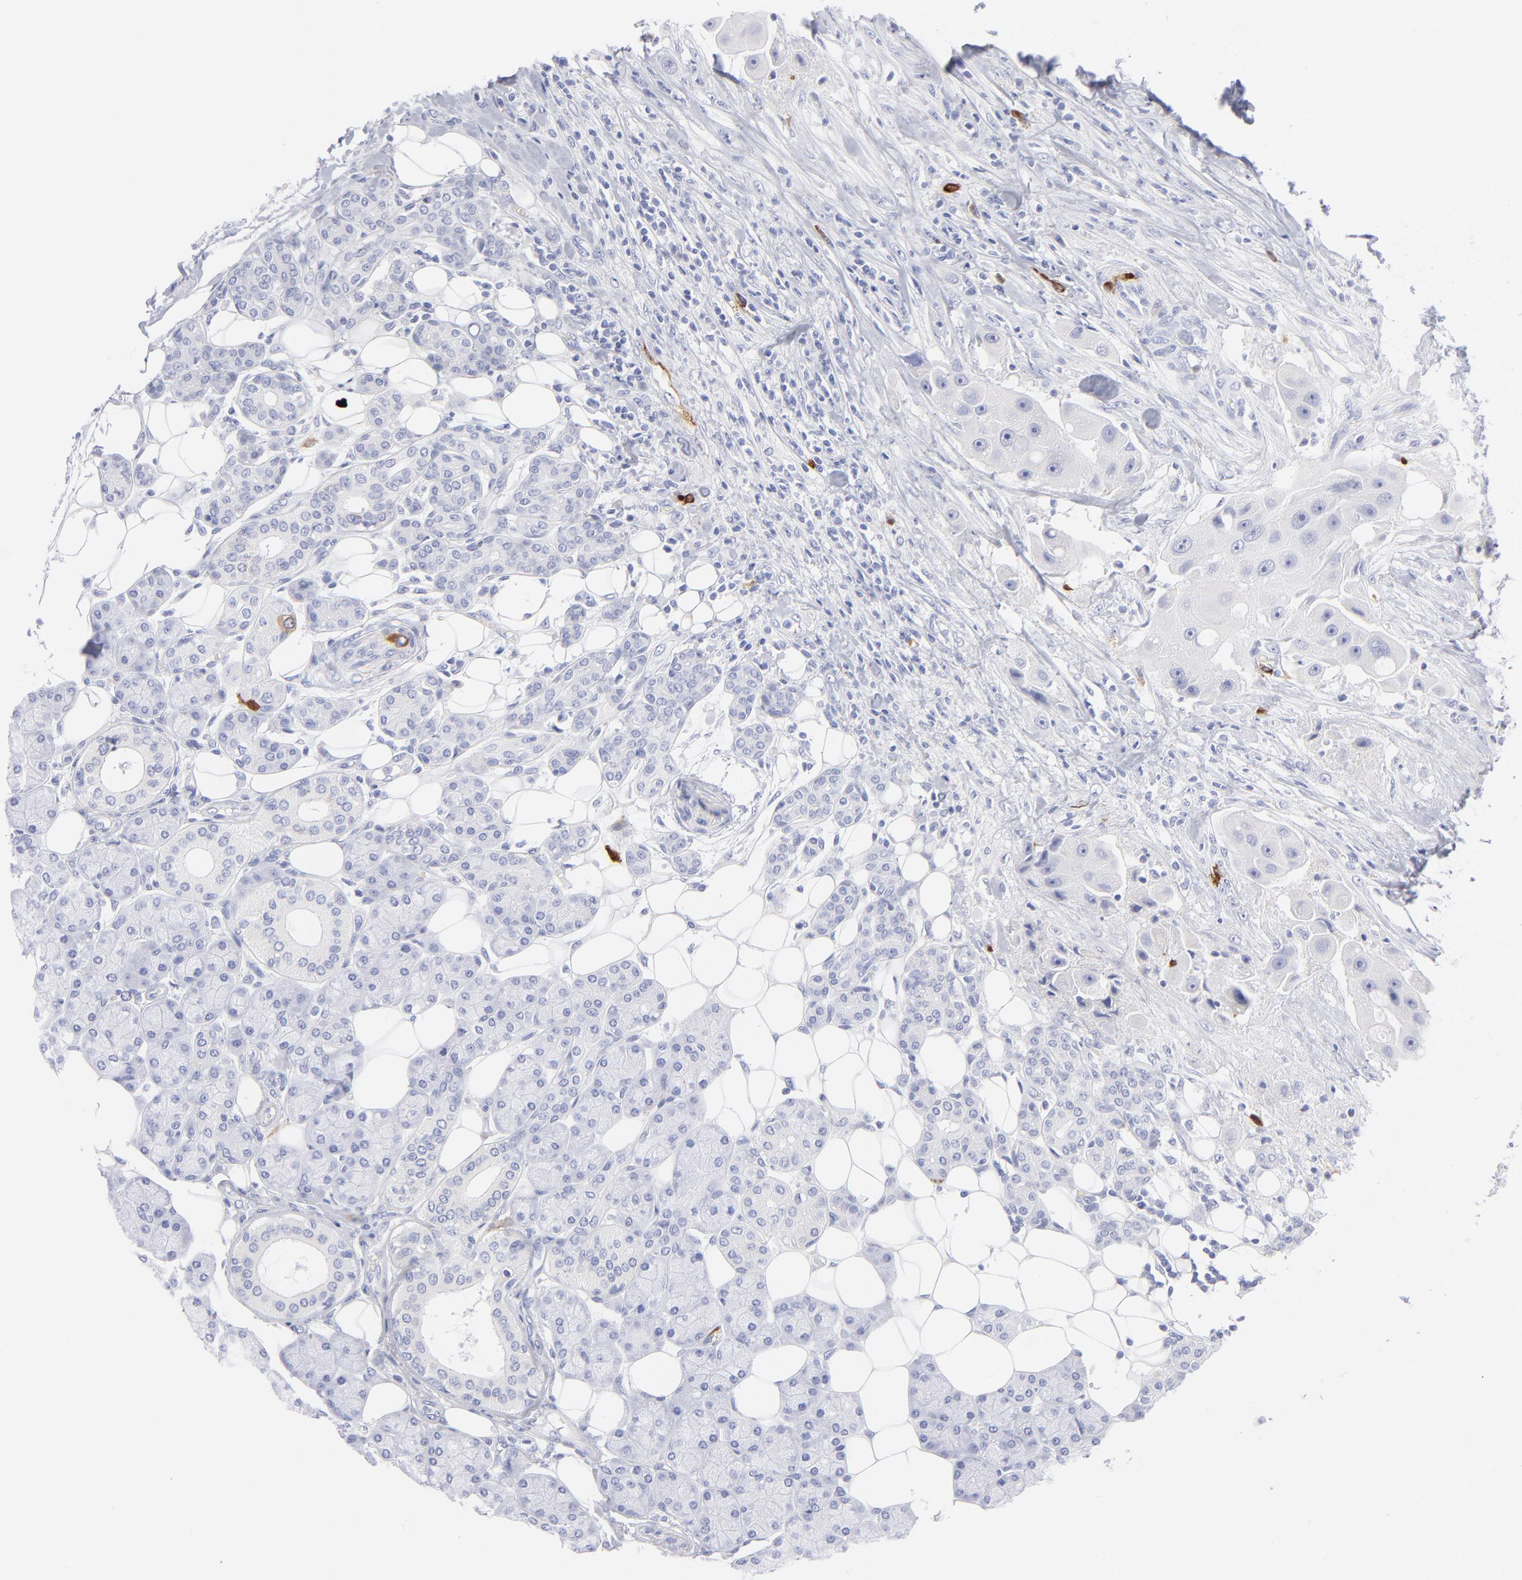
{"staining": {"intensity": "strong", "quantity": "<25%", "location": "cytoplasmic/membranous"}, "tissue": "head and neck cancer", "cell_type": "Tumor cells", "image_type": "cancer", "snomed": [{"axis": "morphology", "description": "Normal tissue, NOS"}, {"axis": "morphology", "description": "Adenocarcinoma, NOS"}, {"axis": "topography", "description": "Salivary gland"}, {"axis": "topography", "description": "Head-Neck"}], "caption": "Immunohistochemical staining of head and neck cancer (adenocarcinoma) exhibits strong cytoplasmic/membranous protein staining in about <25% of tumor cells. (Brightfield microscopy of DAB IHC at high magnification).", "gene": "CCNB1", "patient": {"sex": "male", "age": 80}}